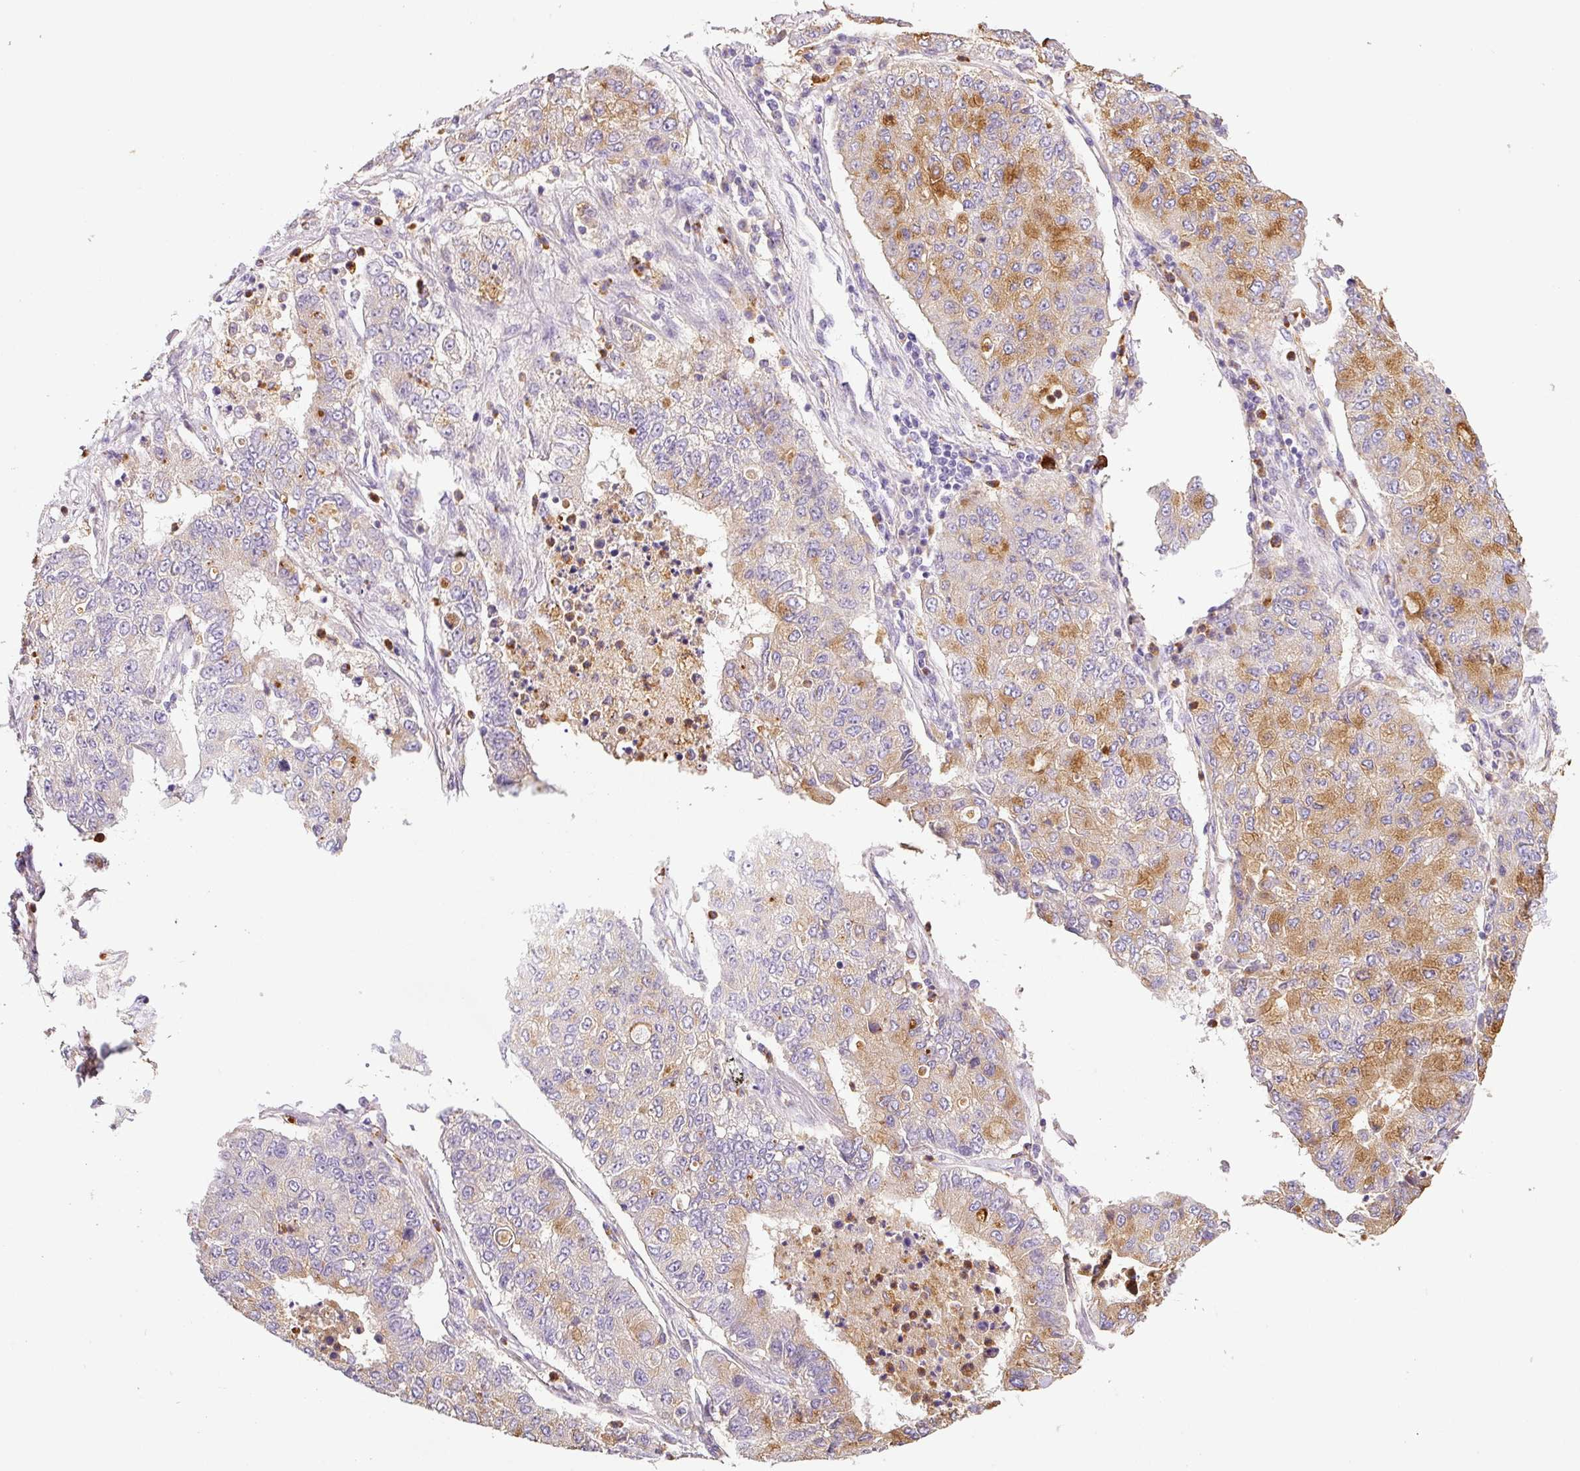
{"staining": {"intensity": "moderate", "quantity": "25%-75%", "location": "cytoplasmic/membranous"}, "tissue": "lung cancer", "cell_type": "Tumor cells", "image_type": "cancer", "snomed": [{"axis": "morphology", "description": "Squamous cell carcinoma, NOS"}, {"axis": "topography", "description": "Lung"}], "caption": "Squamous cell carcinoma (lung) stained with a brown dye exhibits moderate cytoplasmic/membranous positive staining in about 25%-75% of tumor cells.", "gene": "TMC8", "patient": {"sex": "male", "age": 74}}